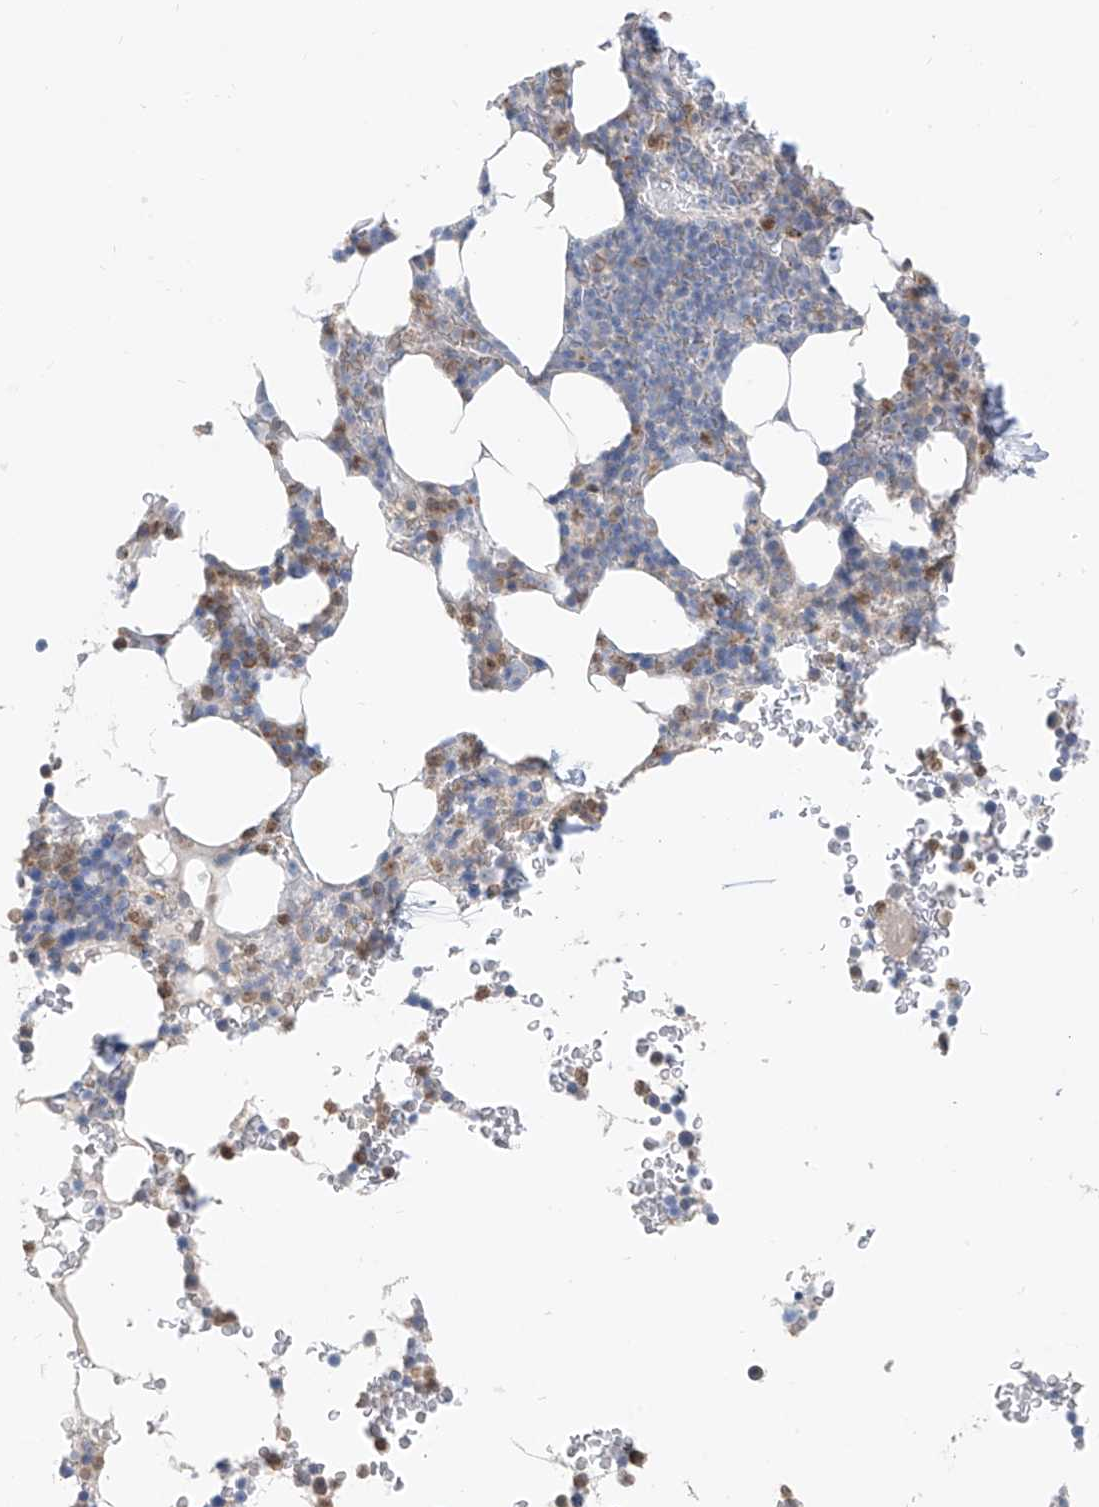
{"staining": {"intensity": "weak", "quantity": "25%-75%", "location": "cytoplasmic/membranous"}, "tissue": "bone marrow", "cell_type": "Hematopoietic cells", "image_type": "normal", "snomed": [{"axis": "morphology", "description": "Normal tissue, NOS"}, {"axis": "topography", "description": "Bone marrow"}], "caption": "Immunohistochemistry of normal bone marrow shows low levels of weak cytoplasmic/membranous expression in about 25%-75% of hematopoietic cells. The staining was performed using DAB (3,3'-diaminobenzidine) to visualize the protein expression in brown, while the nuclei were stained in blue with hematoxylin (Magnification: 20x).", "gene": "CYP4V2", "patient": {"sex": "male", "age": 58}}